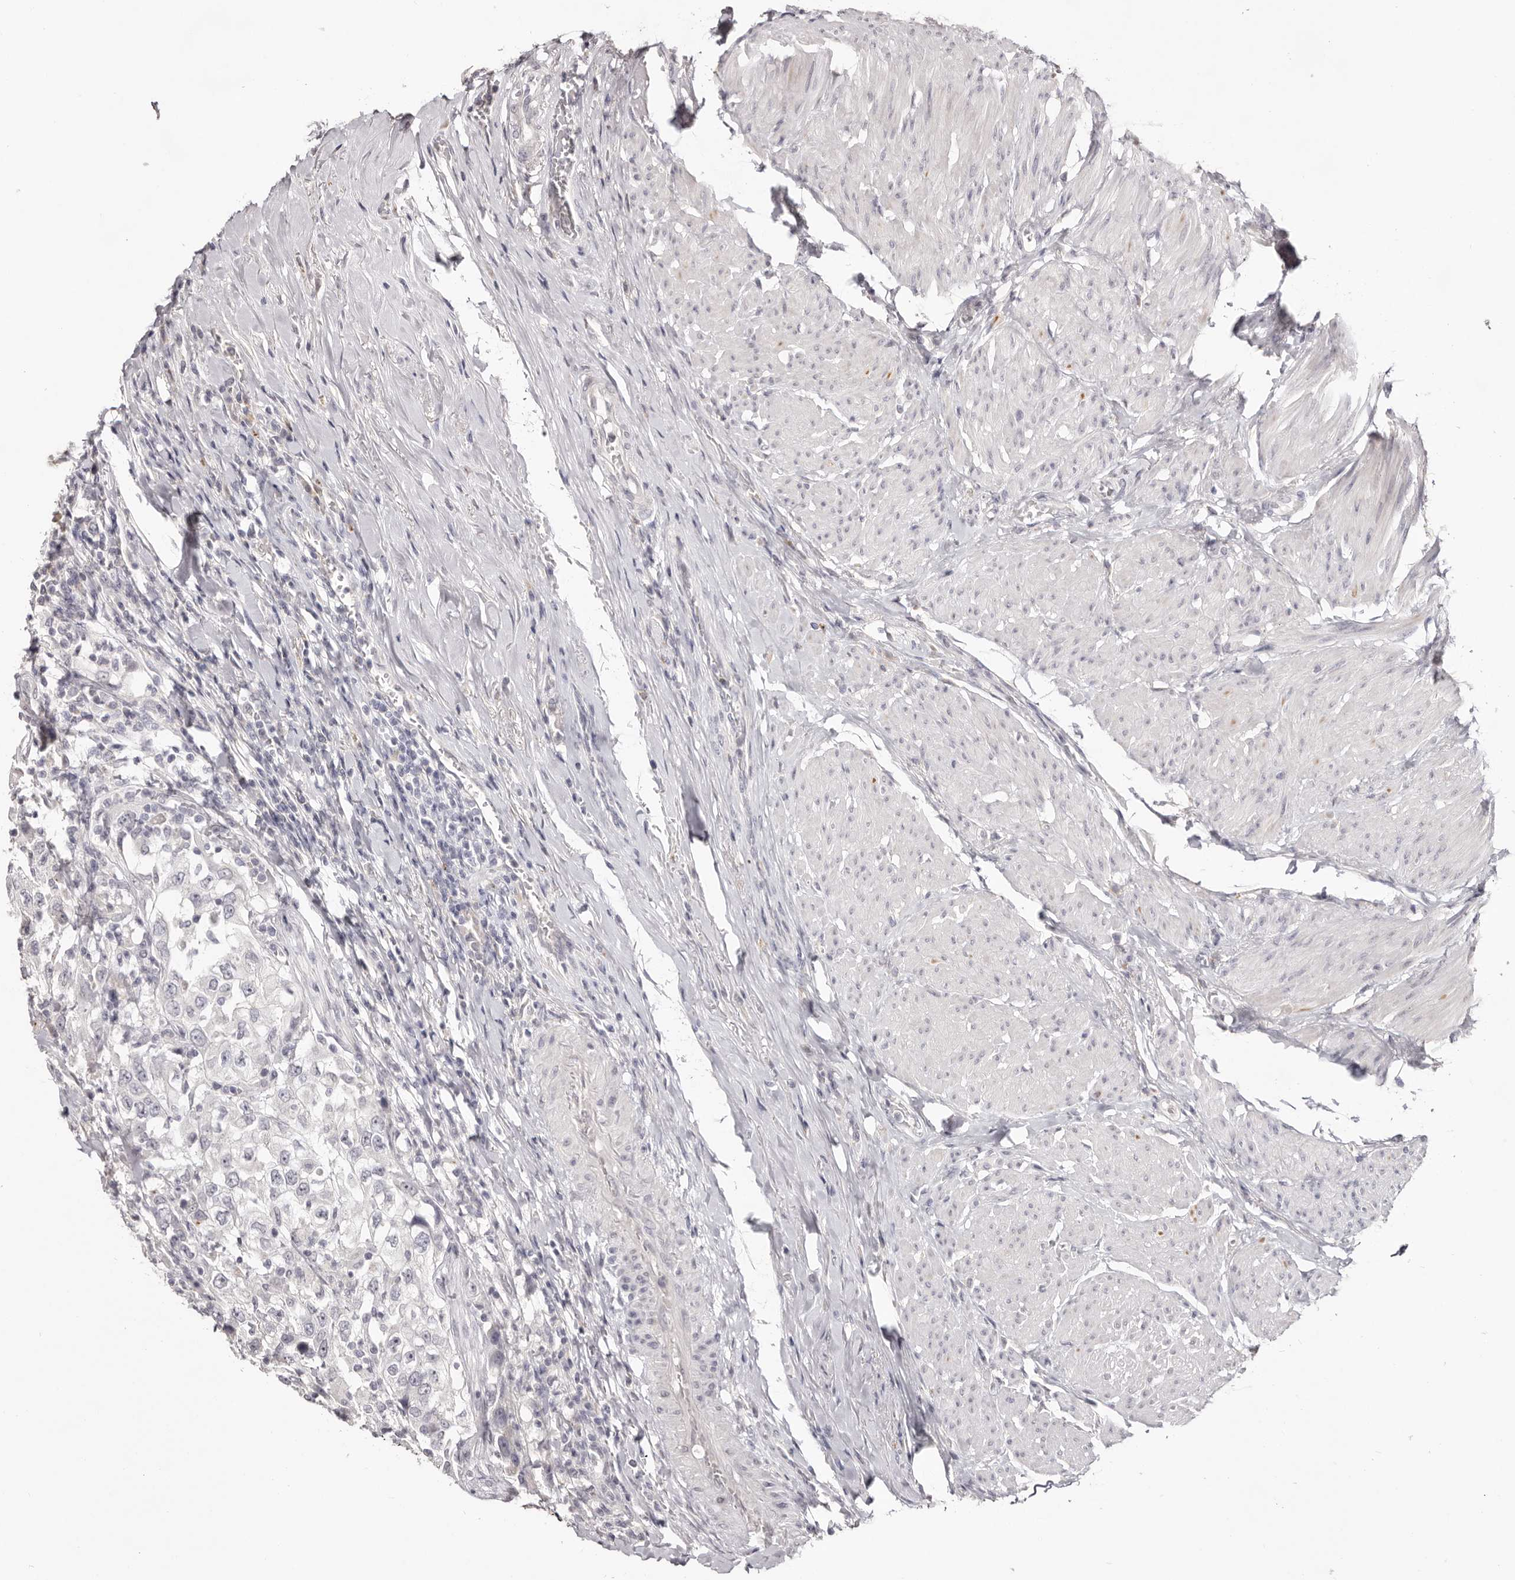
{"staining": {"intensity": "negative", "quantity": "none", "location": "none"}, "tissue": "urothelial cancer", "cell_type": "Tumor cells", "image_type": "cancer", "snomed": [{"axis": "morphology", "description": "Urothelial carcinoma, High grade"}, {"axis": "topography", "description": "Urinary bladder"}], "caption": "Histopathology image shows no protein staining in tumor cells of high-grade urothelial carcinoma tissue.", "gene": "PCDHB6", "patient": {"sex": "female", "age": 80}}